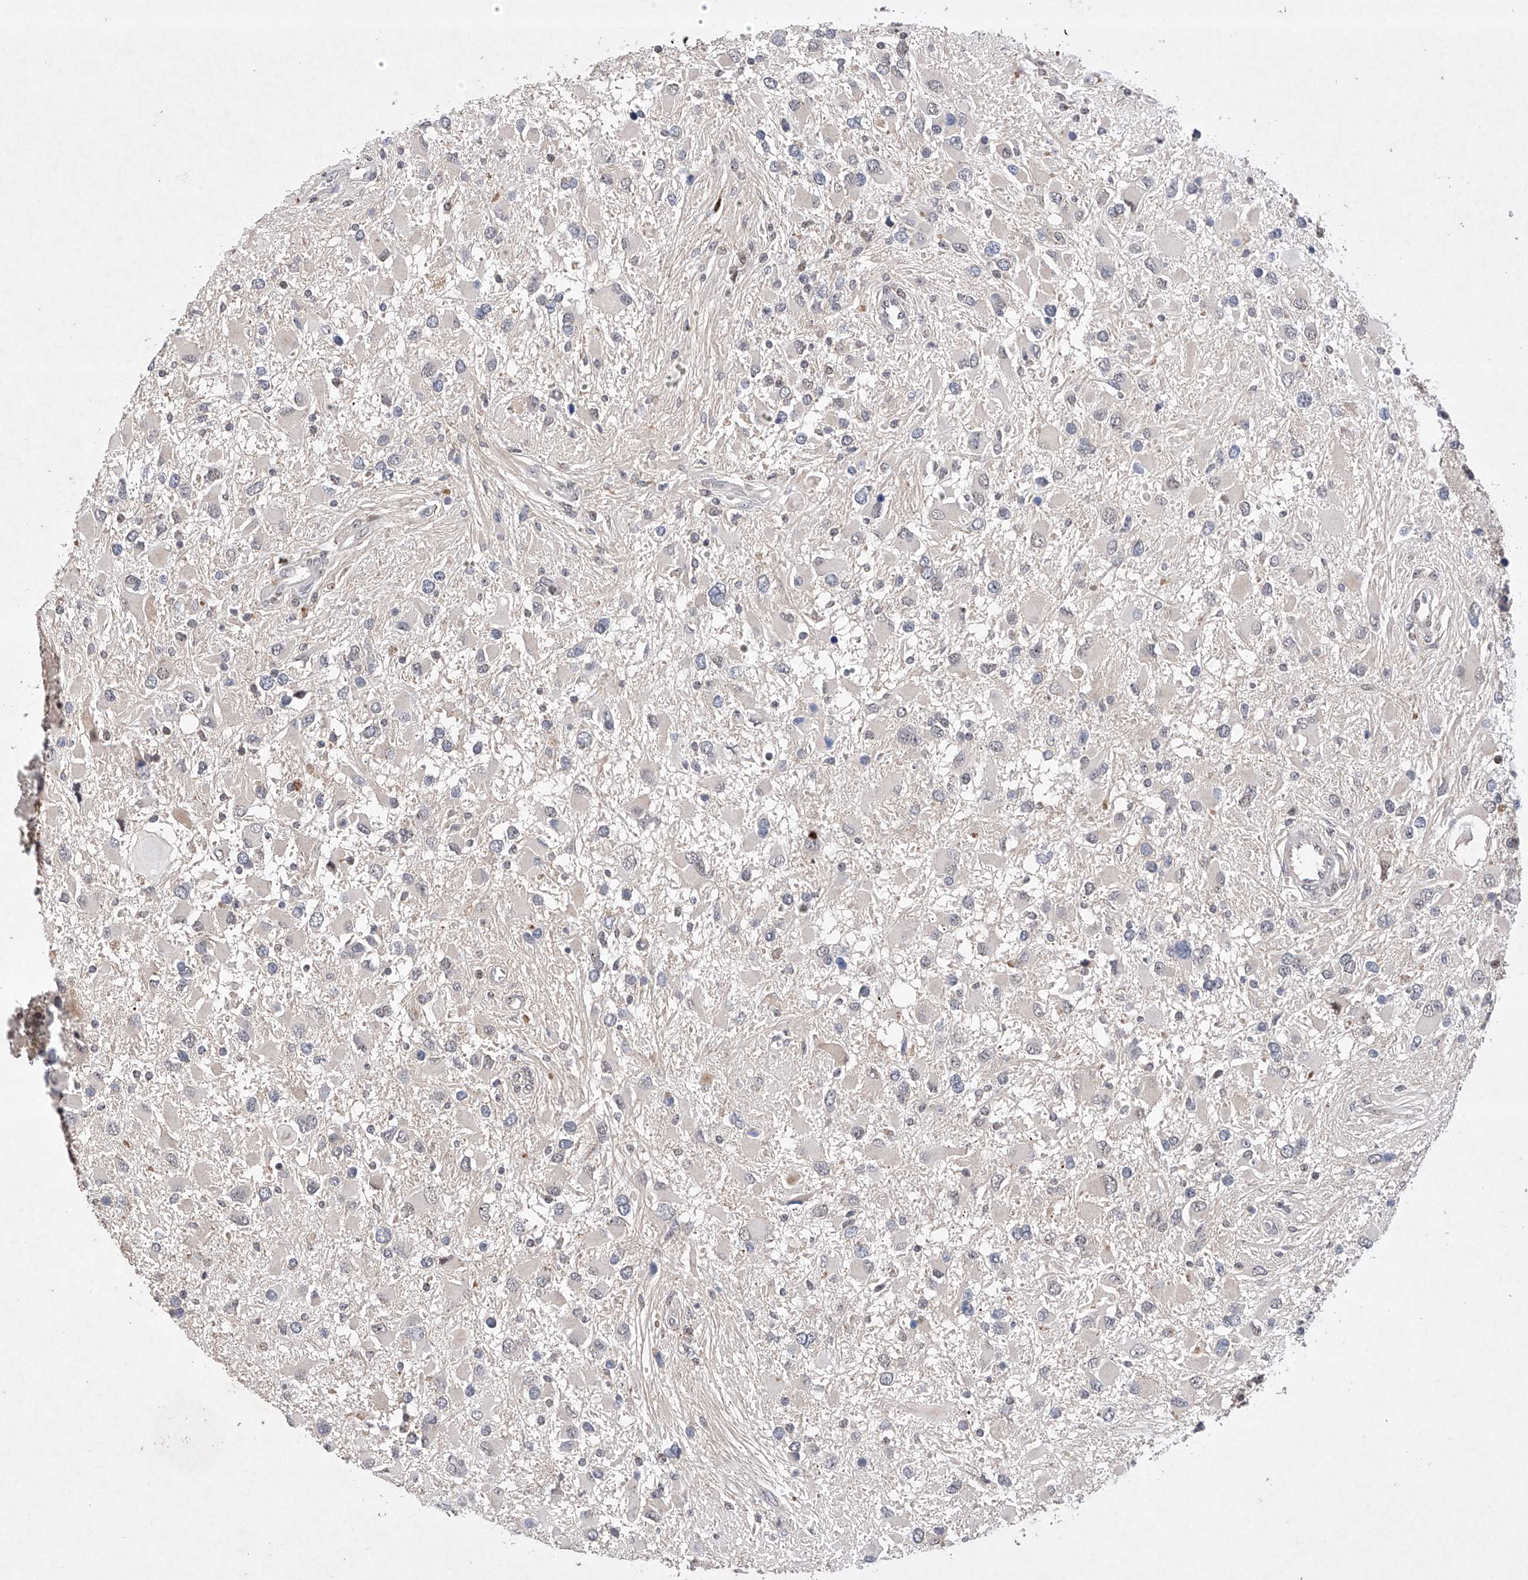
{"staining": {"intensity": "negative", "quantity": "none", "location": "none"}, "tissue": "glioma", "cell_type": "Tumor cells", "image_type": "cancer", "snomed": [{"axis": "morphology", "description": "Glioma, malignant, High grade"}, {"axis": "topography", "description": "Brain"}], "caption": "Protein analysis of glioma demonstrates no significant staining in tumor cells. (IHC, brightfield microscopy, high magnification).", "gene": "AFG1L", "patient": {"sex": "male", "age": 53}}